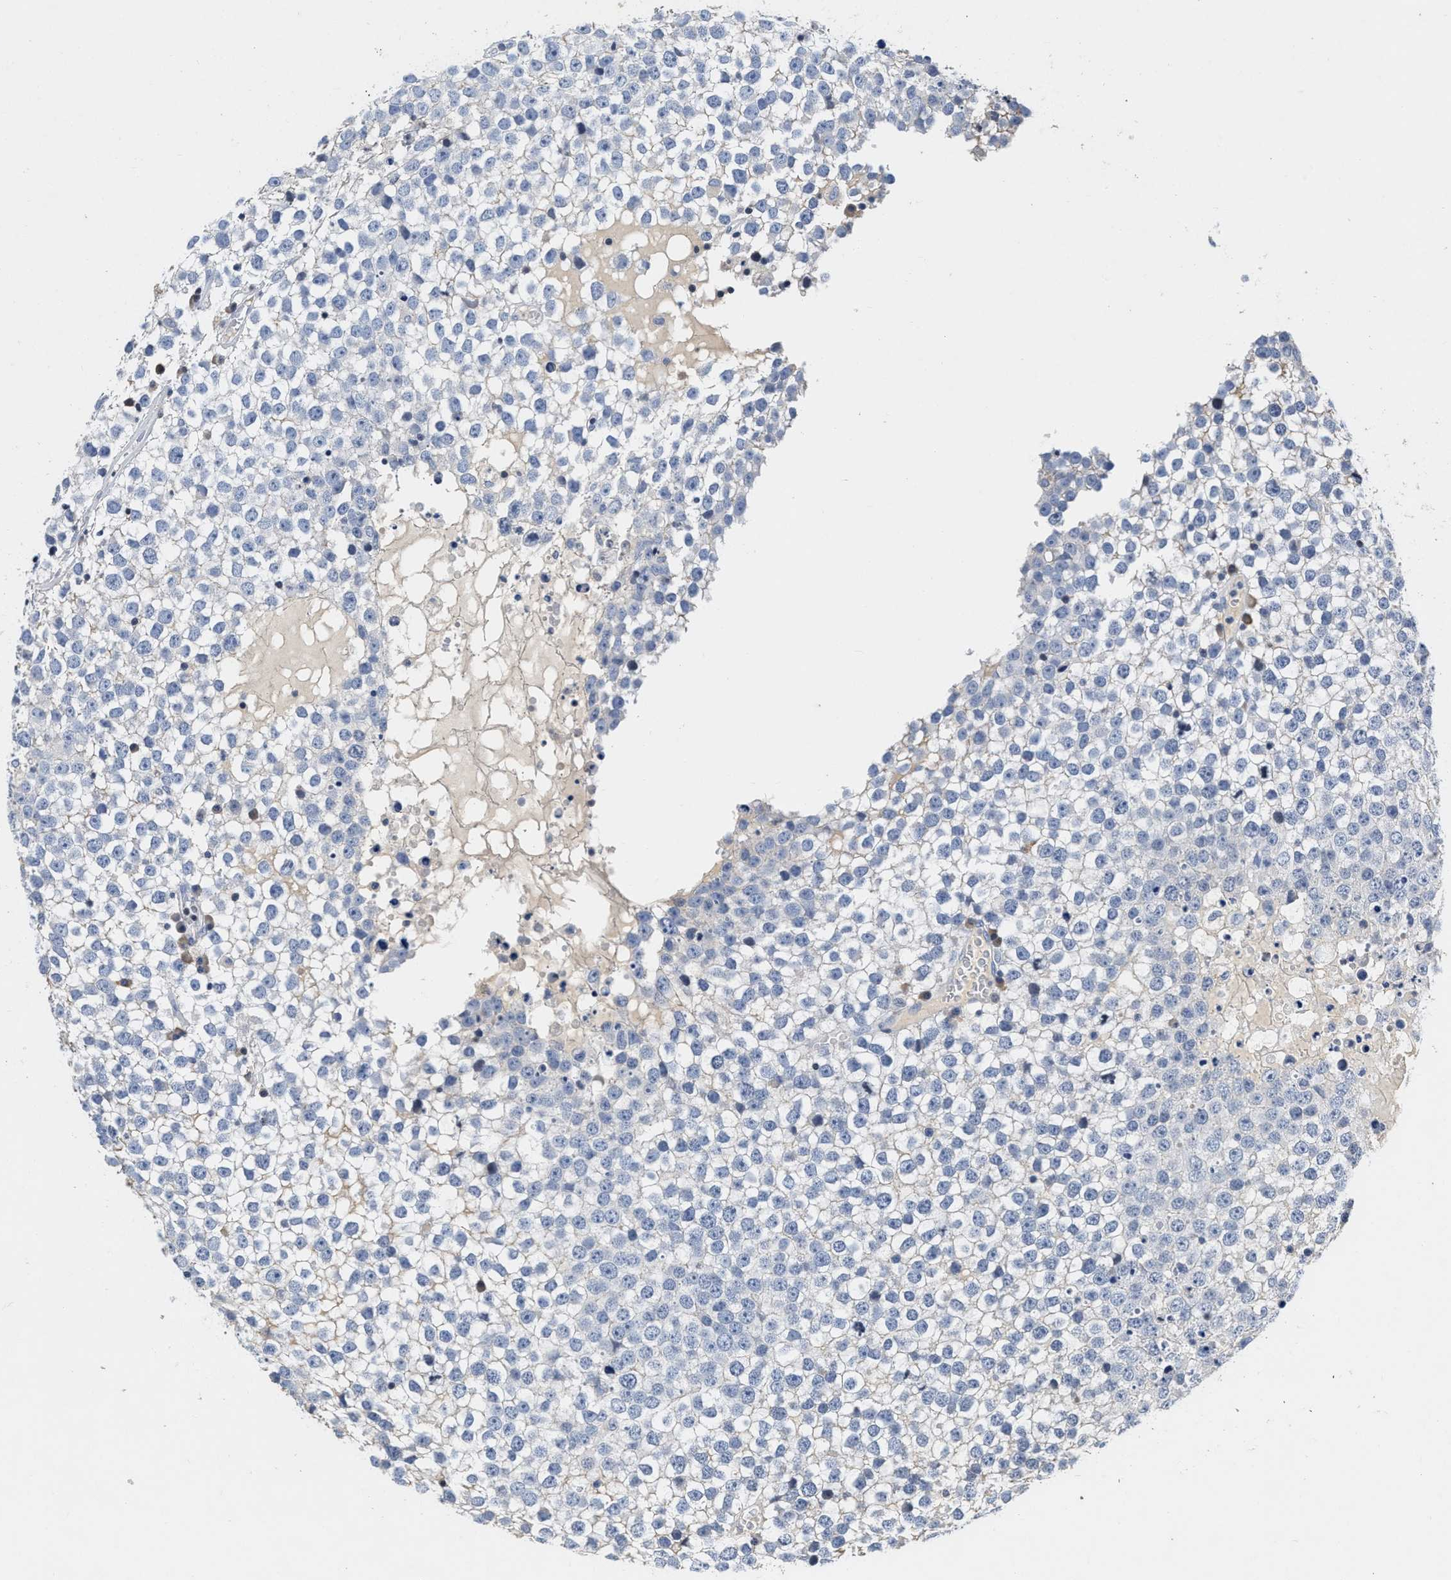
{"staining": {"intensity": "negative", "quantity": "none", "location": "none"}, "tissue": "testis cancer", "cell_type": "Tumor cells", "image_type": "cancer", "snomed": [{"axis": "morphology", "description": "Seminoma, NOS"}, {"axis": "topography", "description": "Testis"}], "caption": "Immunohistochemical staining of testis cancer shows no significant expression in tumor cells.", "gene": "FBLN2", "patient": {"sex": "male", "age": 65}}